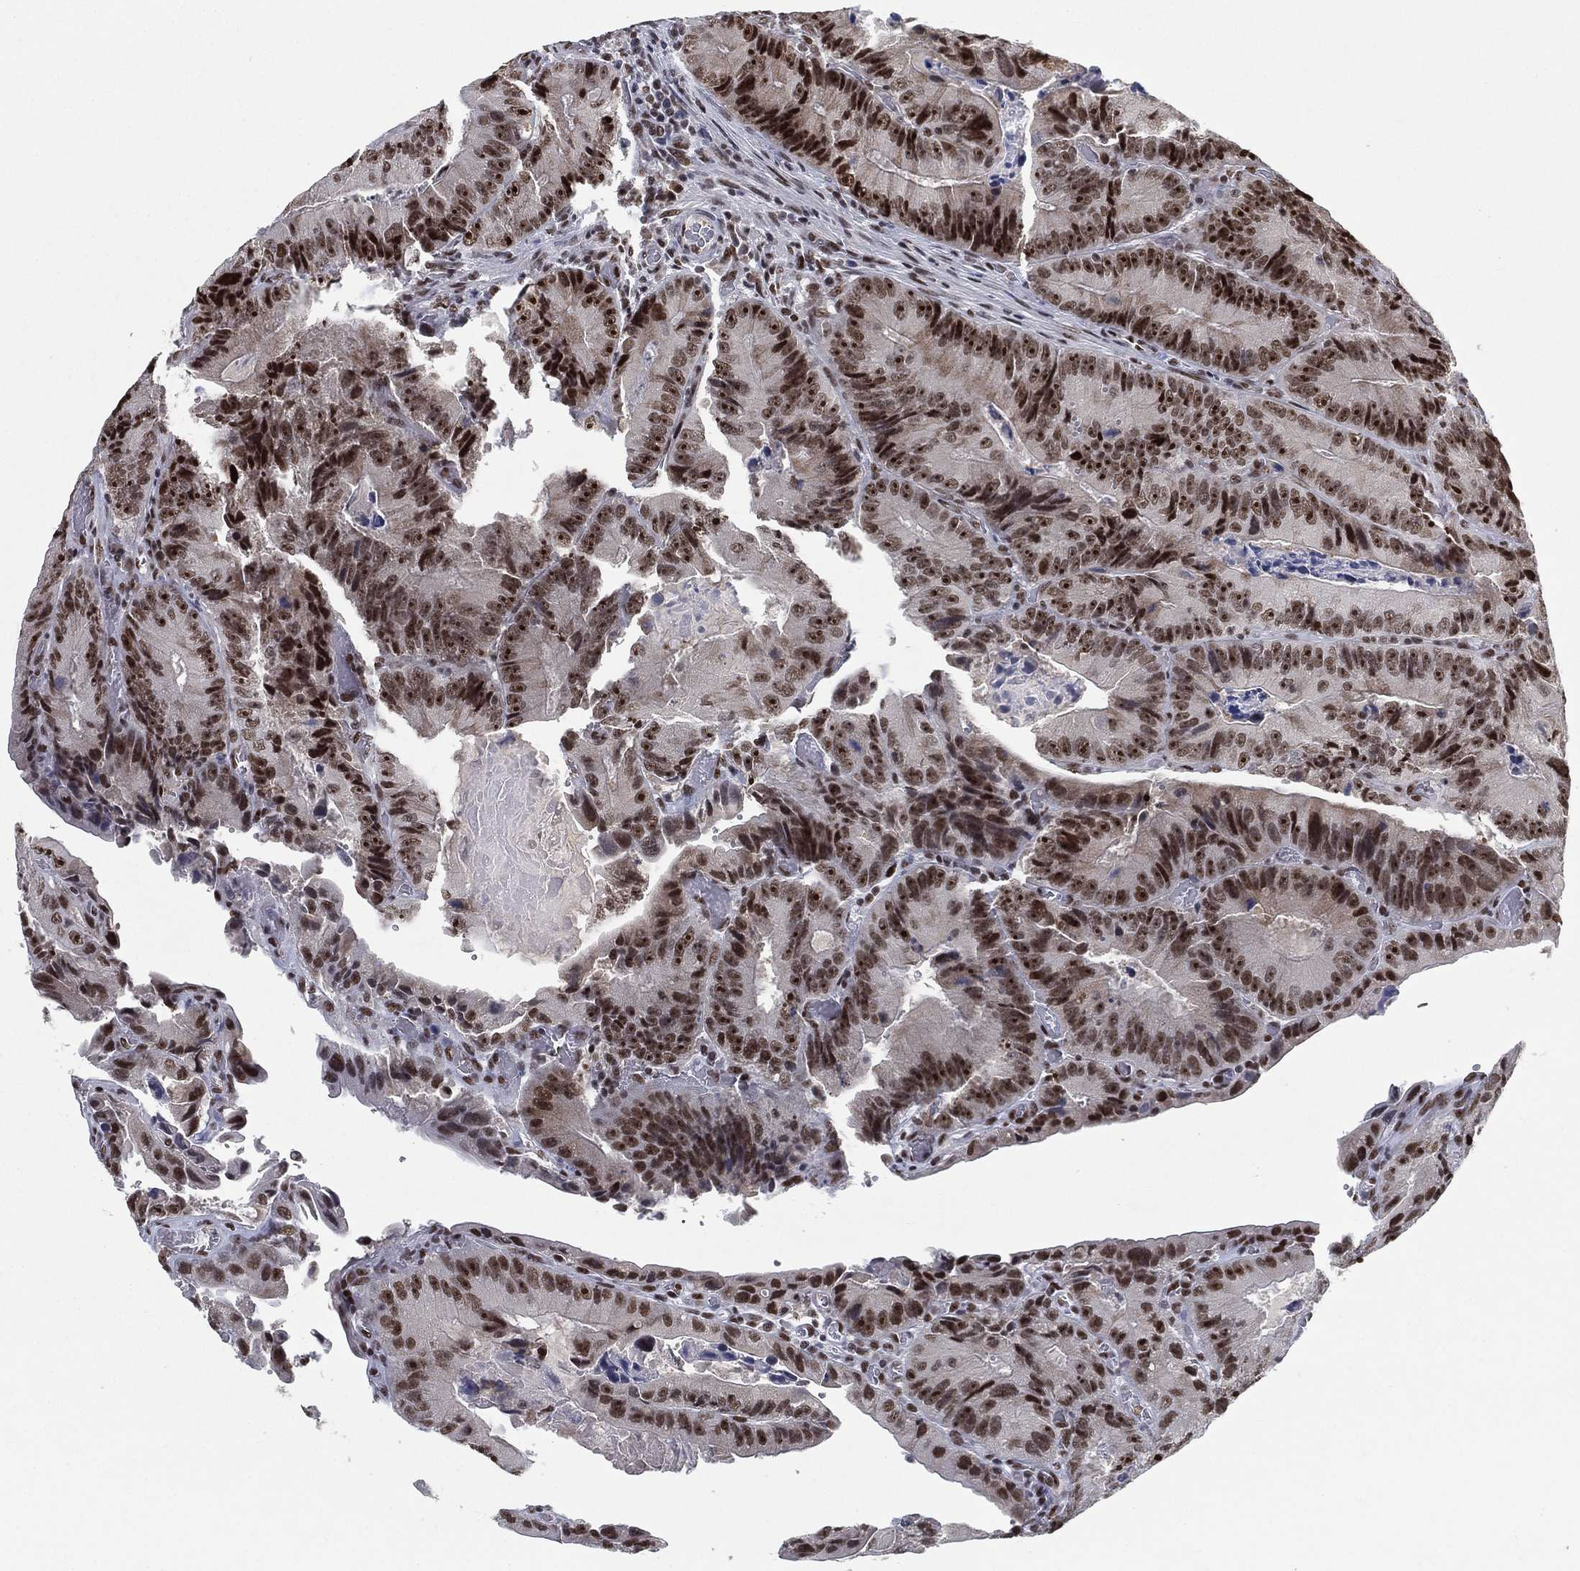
{"staining": {"intensity": "strong", "quantity": ">75%", "location": "nuclear"}, "tissue": "colorectal cancer", "cell_type": "Tumor cells", "image_type": "cancer", "snomed": [{"axis": "morphology", "description": "Adenocarcinoma, NOS"}, {"axis": "topography", "description": "Colon"}], "caption": "Approximately >75% of tumor cells in colorectal cancer (adenocarcinoma) reveal strong nuclear protein positivity as visualized by brown immunohistochemical staining.", "gene": "DDX27", "patient": {"sex": "female", "age": 86}}